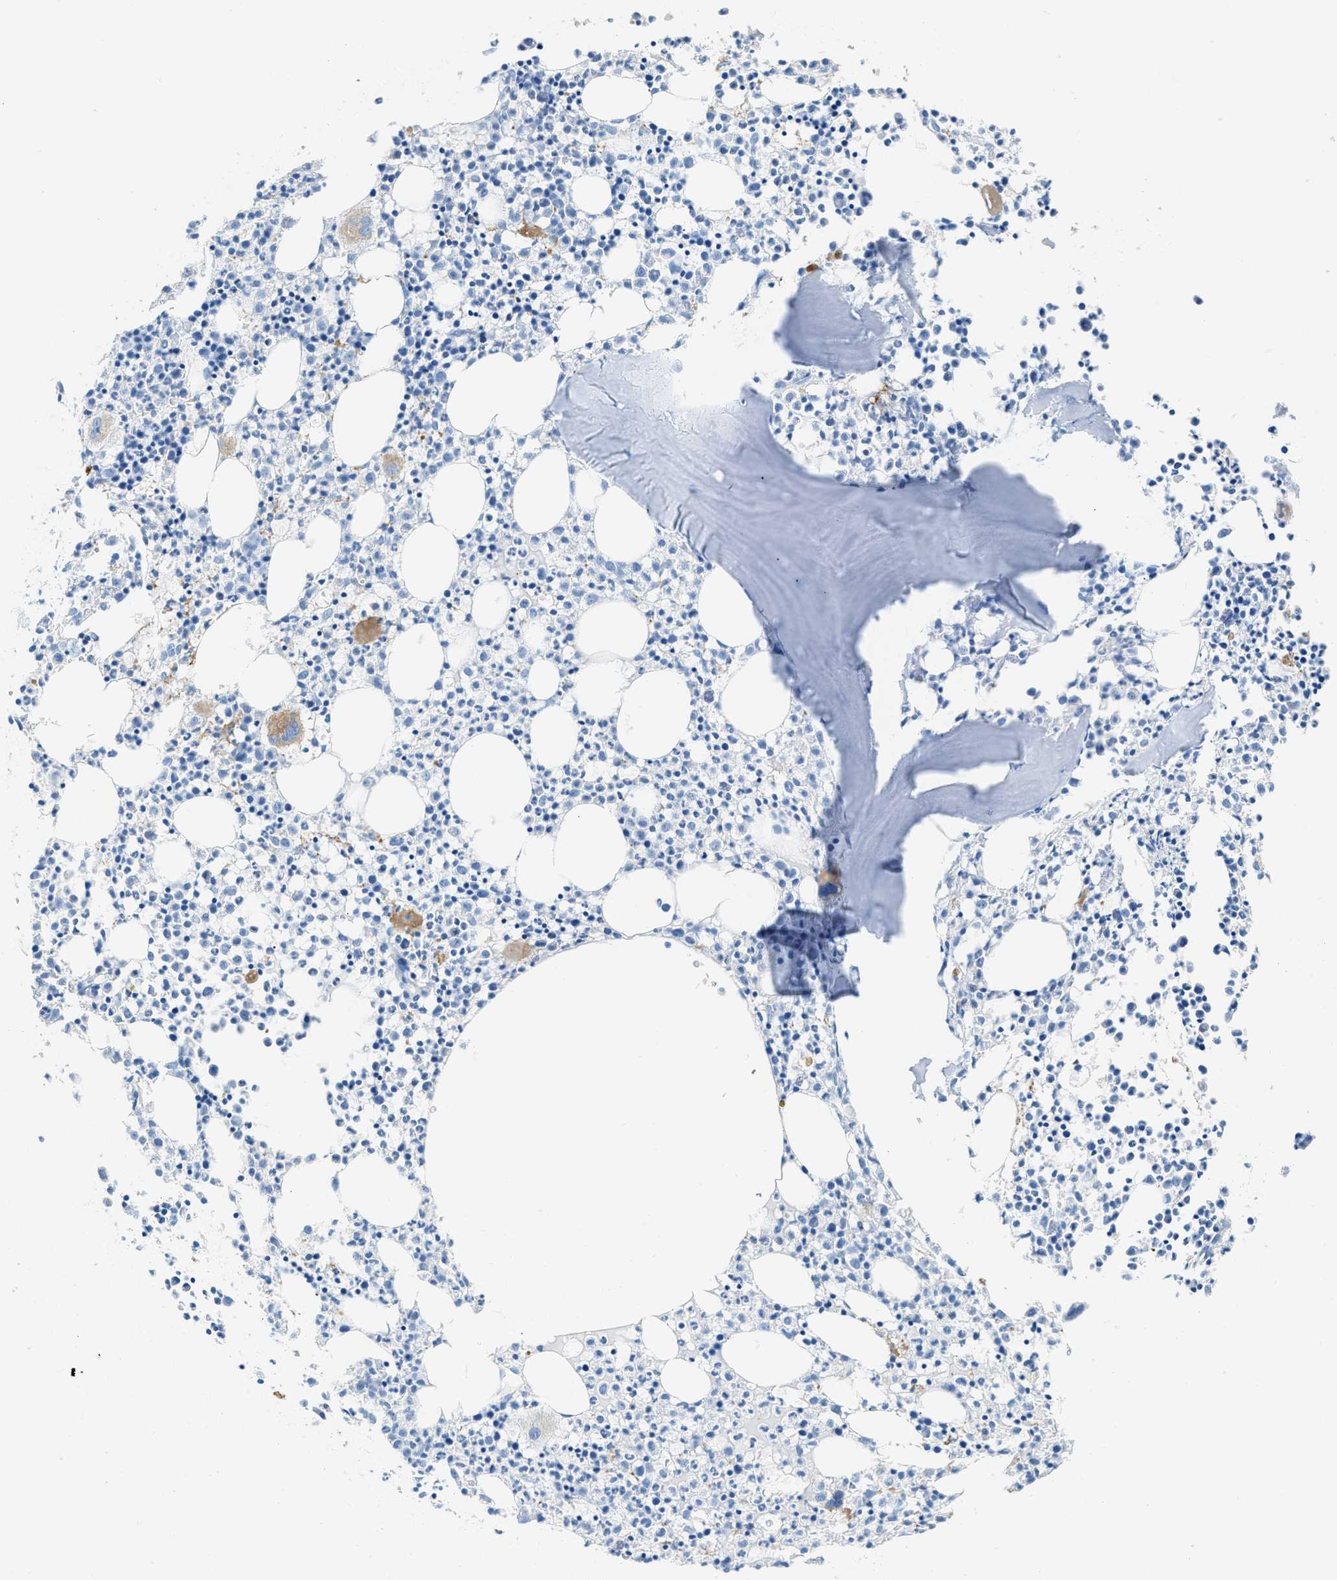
{"staining": {"intensity": "moderate", "quantity": "<25%", "location": "cytoplasmic/membranous"}, "tissue": "bone marrow", "cell_type": "Hematopoietic cells", "image_type": "normal", "snomed": [{"axis": "morphology", "description": "Normal tissue, NOS"}, {"axis": "morphology", "description": "Inflammation, NOS"}, {"axis": "topography", "description": "Bone marrow"}], "caption": "High-magnification brightfield microscopy of unremarkable bone marrow stained with DAB (3,3'-diaminobenzidine) (brown) and counterstained with hematoxylin (blue). hematopoietic cells exhibit moderate cytoplasmic/membranous expression is present in about<25% of cells. (brown staining indicates protein expression, while blue staining denotes nuclei).", "gene": "FAIM2", "patient": {"sex": "male", "age": 25}}